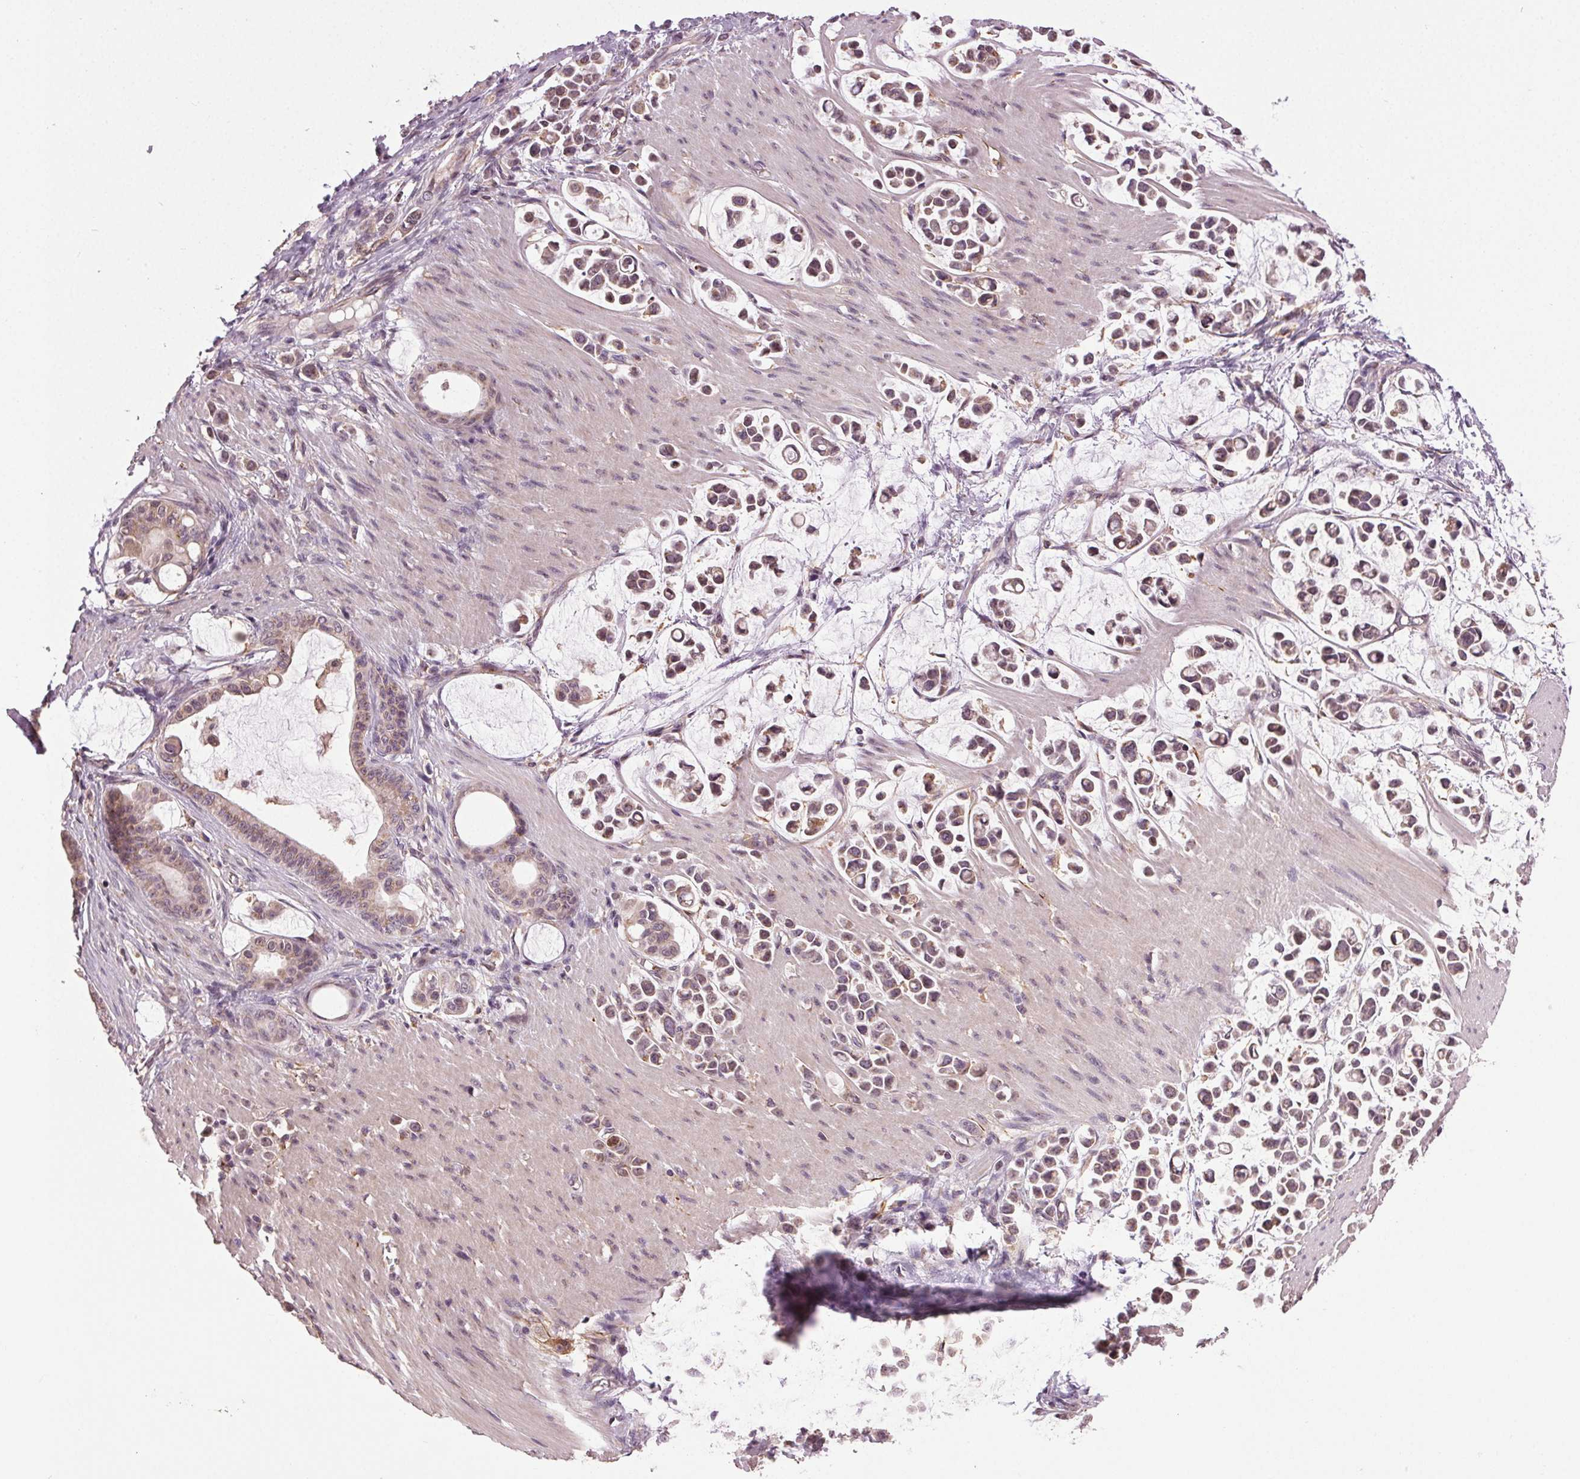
{"staining": {"intensity": "weak", "quantity": ">75%", "location": "cytoplasmic/membranous,nuclear"}, "tissue": "stomach cancer", "cell_type": "Tumor cells", "image_type": "cancer", "snomed": [{"axis": "morphology", "description": "Adenocarcinoma, NOS"}, {"axis": "topography", "description": "Stomach"}], "caption": "There is low levels of weak cytoplasmic/membranous and nuclear staining in tumor cells of stomach adenocarcinoma, as demonstrated by immunohistochemical staining (brown color).", "gene": "BSDC1", "patient": {"sex": "male", "age": 82}}